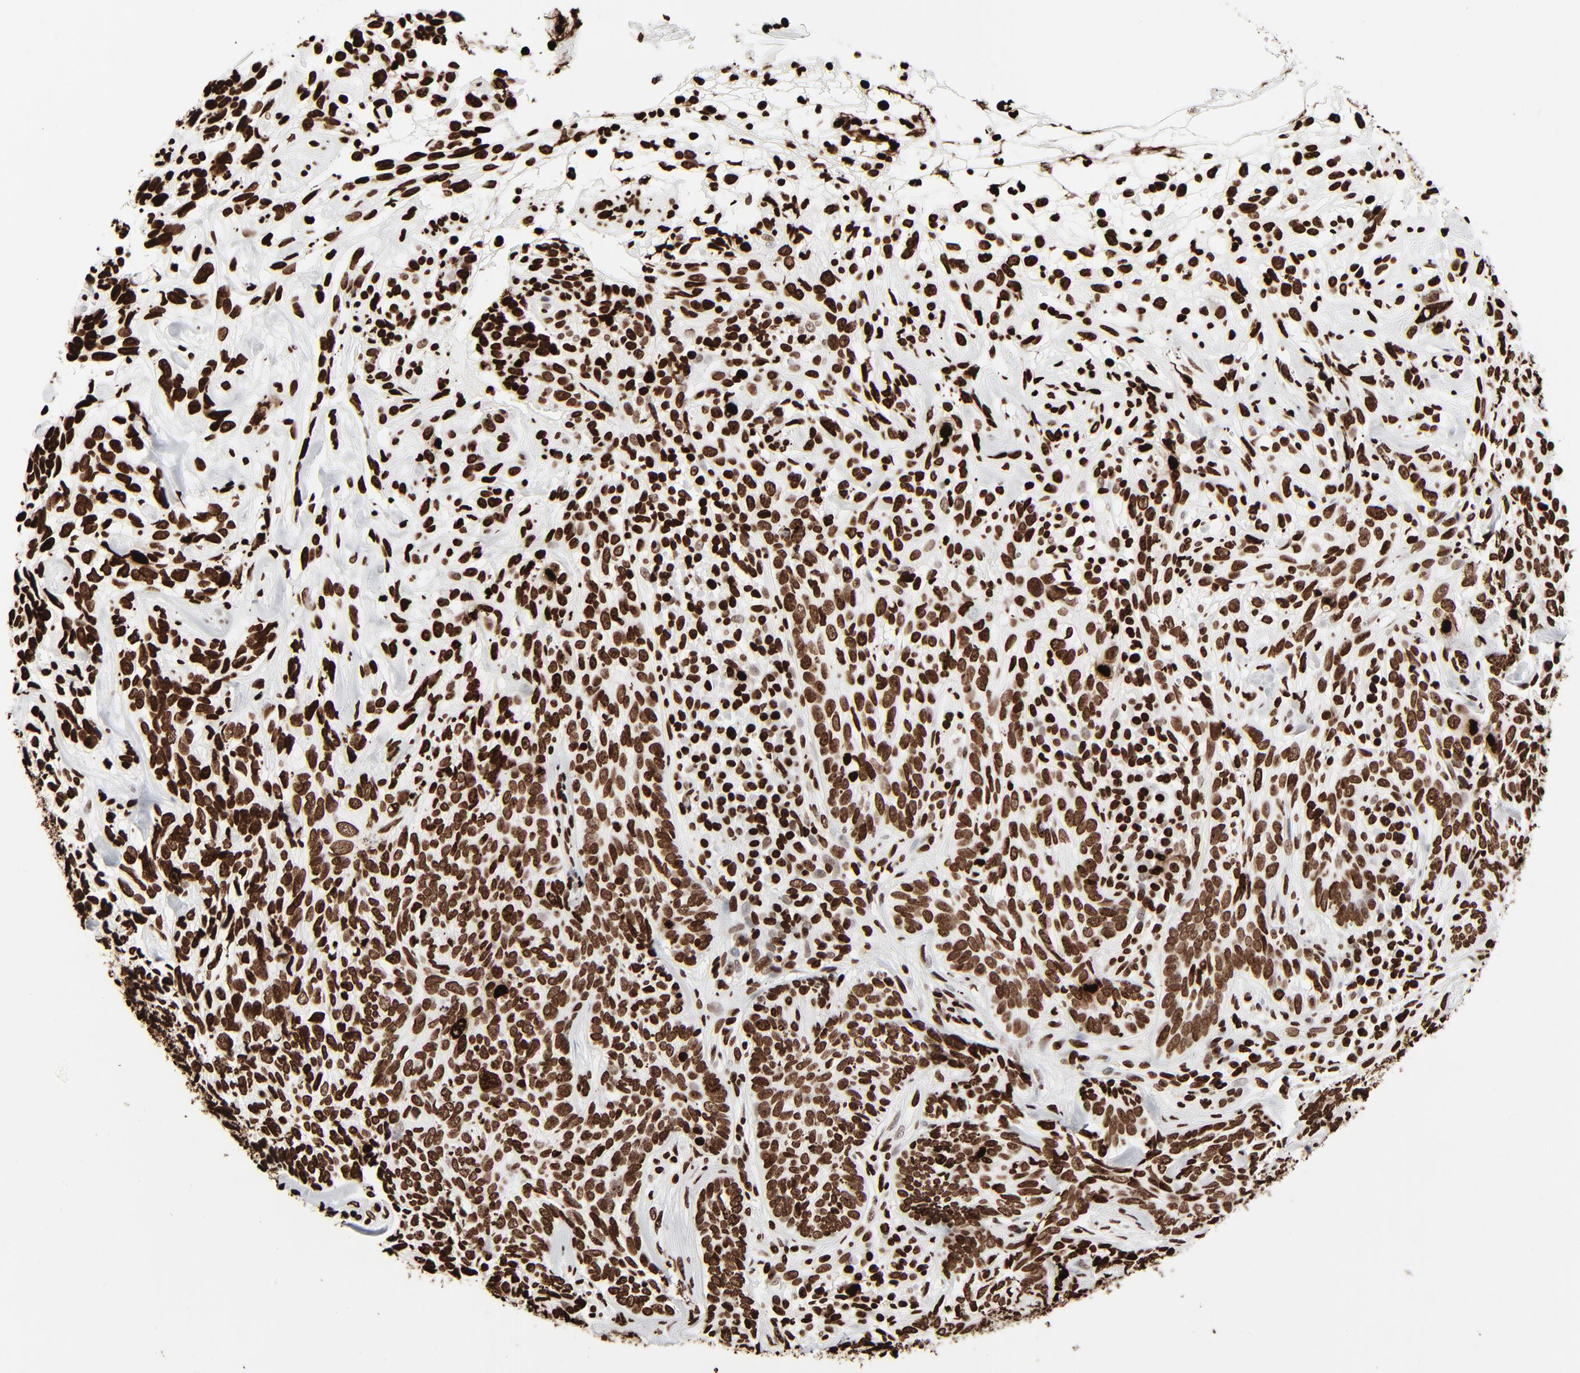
{"staining": {"intensity": "strong", "quantity": ">75%", "location": "nuclear"}, "tissue": "skin cancer", "cell_type": "Tumor cells", "image_type": "cancer", "snomed": [{"axis": "morphology", "description": "Basal cell carcinoma"}, {"axis": "topography", "description": "Skin"}], "caption": "Brown immunohistochemical staining in human skin cancer (basal cell carcinoma) demonstrates strong nuclear positivity in about >75% of tumor cells.", "gene": "H3-4", "patient": {"sex": "male", "age": 72}}